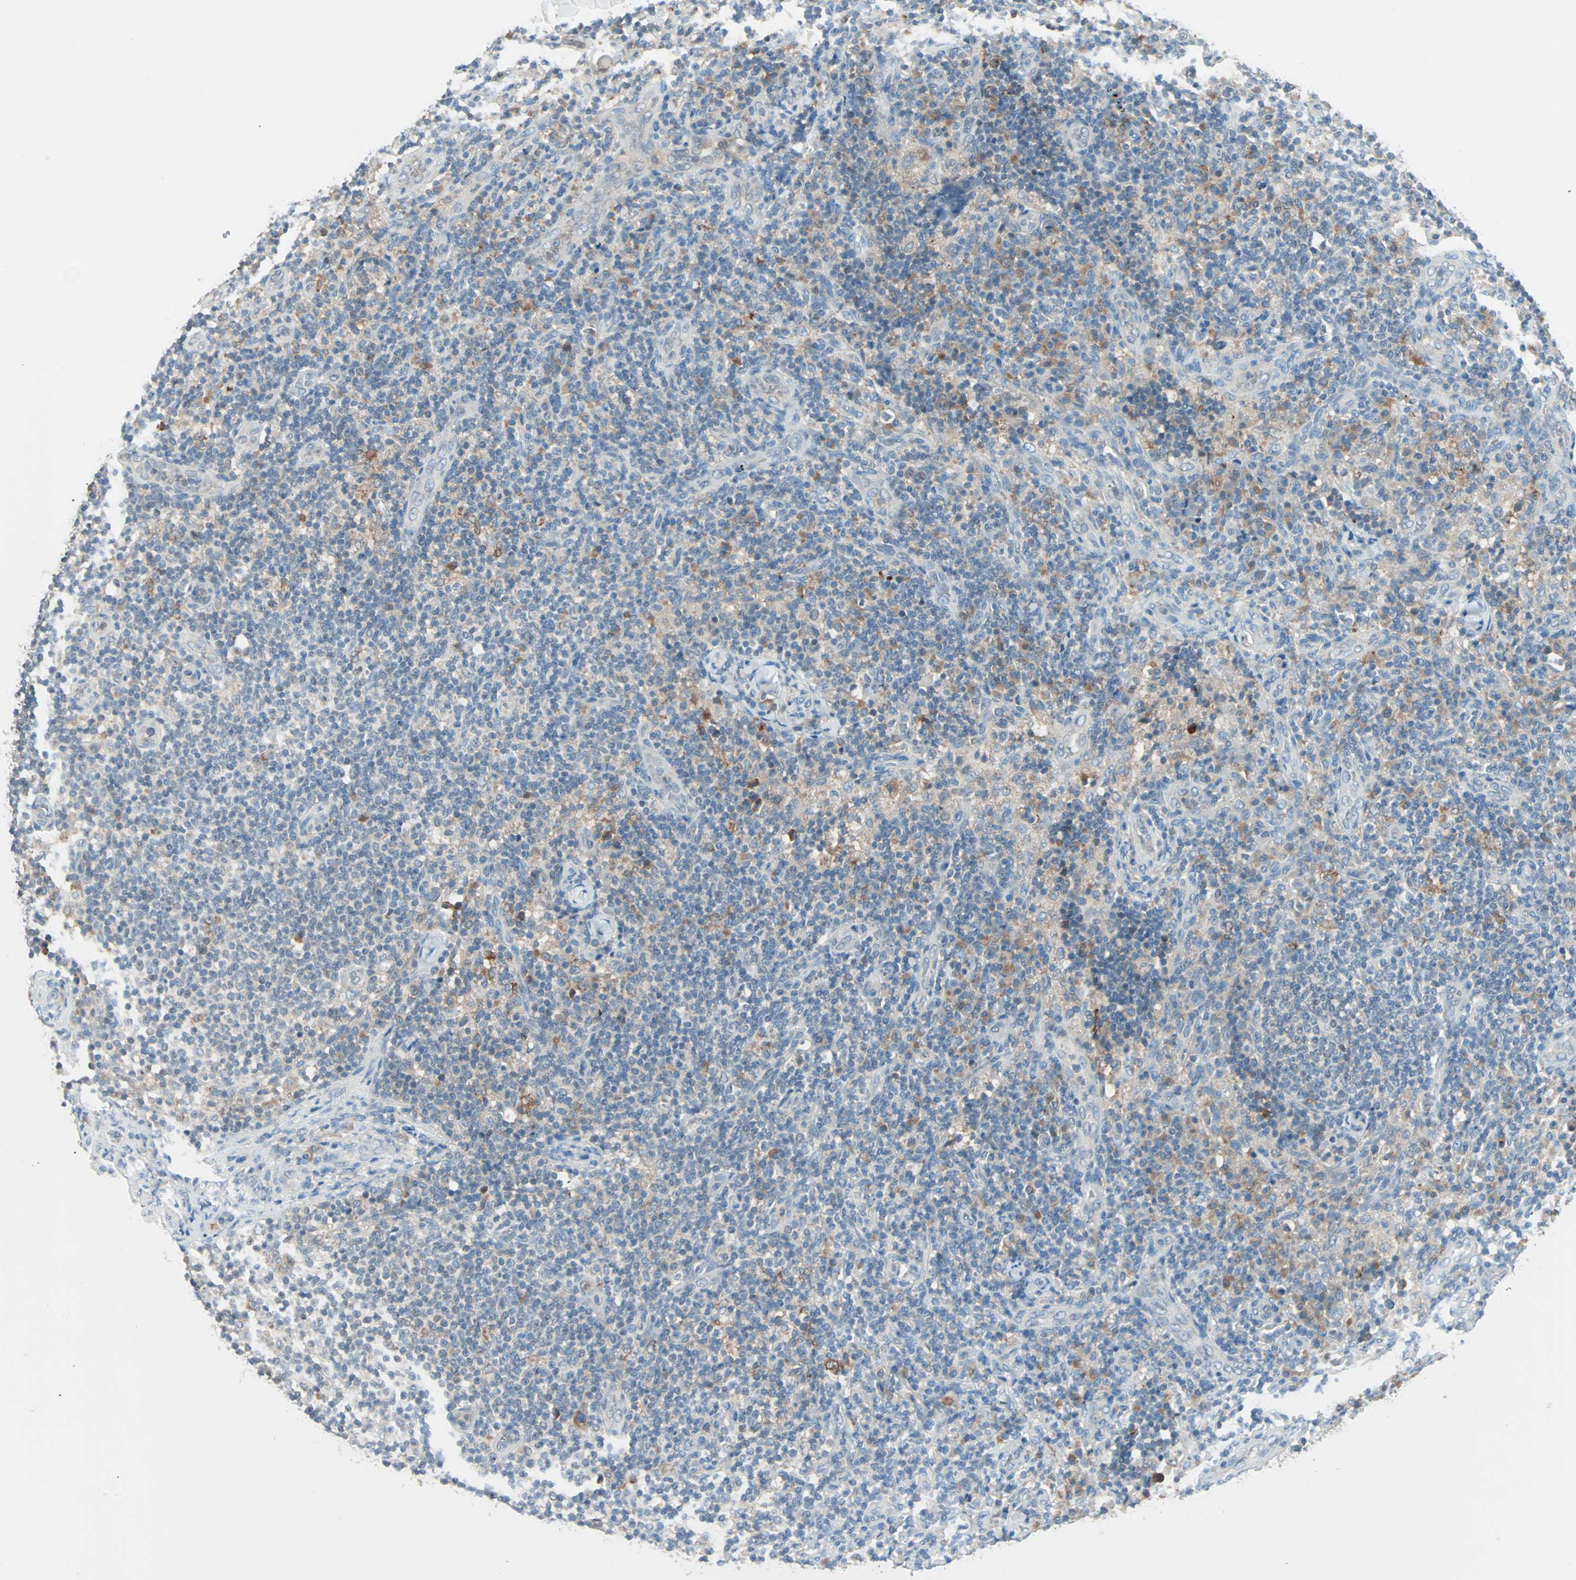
{"staining": {"intensity": "weak", "quantity": "<25%", "location": "nuclear"}, "tissue": "lymph node", "cell_type": "Germinal center cells", "image_type": "normal", "snomed": [{"axis": "morphology", "description": "Normal tissue, NOS"}, {"axis": "morphology", "description": "Inflammation, NOS"}, {"axis": "topography", "description": "Lymph node"}], "caption": "The photomicrograph demonstrates no staining of germinal center cells in normal lymph node.", "gene": "SMIM8", "patient": {"sex": "male", "age": 46}}